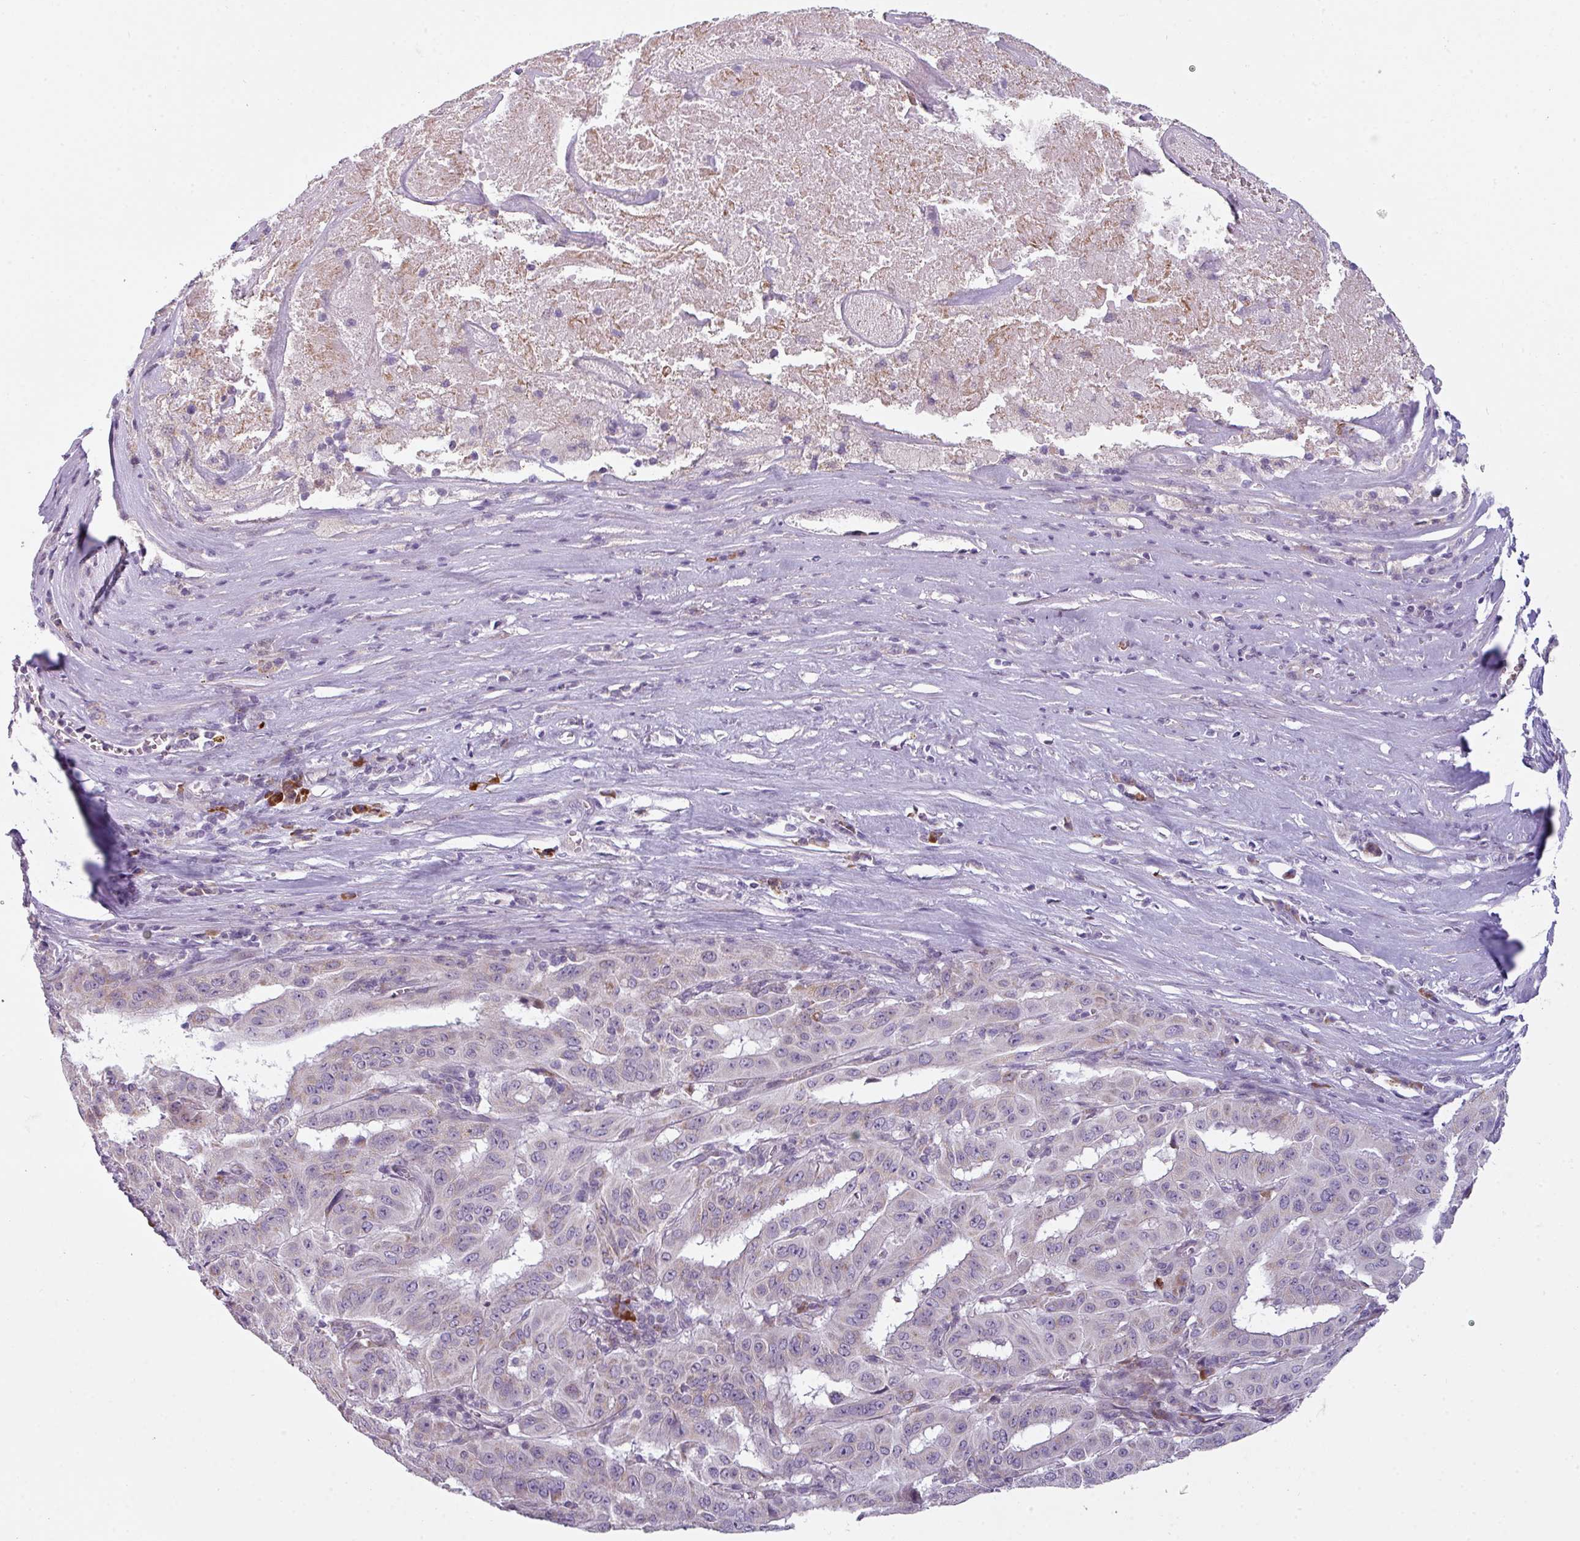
{"staining": {"intensity": "negative", "quantity": "none", "location": "none"}, "tissue": "pancreatic cancer", "cell_type": "Tumor cells", "image_type": "cancer", "snomed": [{"axis": "morphology", "description": "Adenocarcinoma, NOS"}, {"axis": "topography", "description": "Pancreas"}], "caption": "Immunohistochemistry photomicrograph of pancreatic adenocarcinoma stained for a protein (brown), which demonstrates no positivity in tumor cells. (DAB (3,3'-diaminobenzidine) IHC, high magnification).", "gene": "C2orf68", "patient": {"sex": "male", "age": 63}}